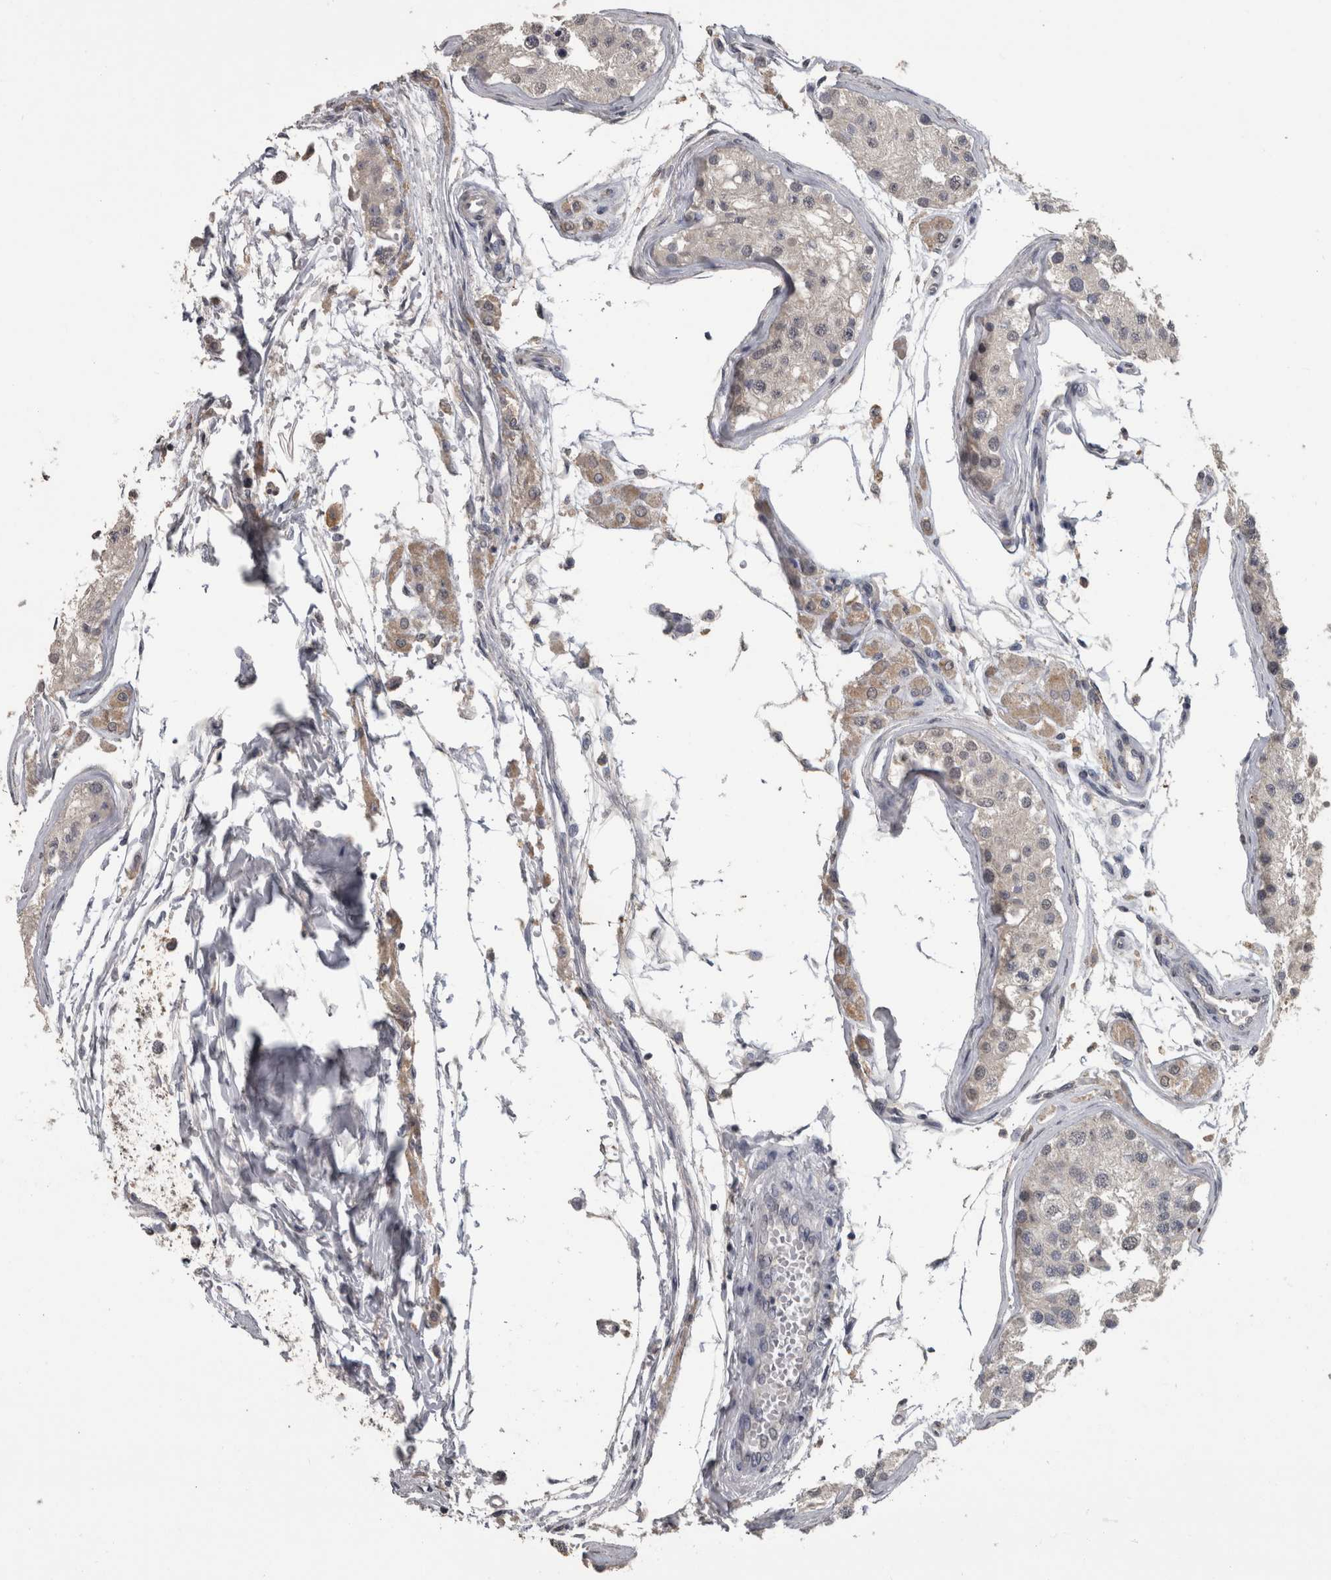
{"staining": {"intensity": "negative", "quantity": "none", "location": "none"}, "tissue": "testis", "cell_type": "Cells in seminiferous ducts", "image_type": "normal", "snomed": [{"axis": "morphology", "description": "Normal tissue, NOS"}, {"axis": "morphology", "description": "Adenocarcinoma, metastatic, NOS"}, {"axis": "topography", "description": "Testis"}], "caption": "This is an IHC histopathology image of benign human testis. There is no staining in cells in seminiferous ducts.", "gene": "PIK3AP1", "patient": {"sex": "male", "age": 26}}